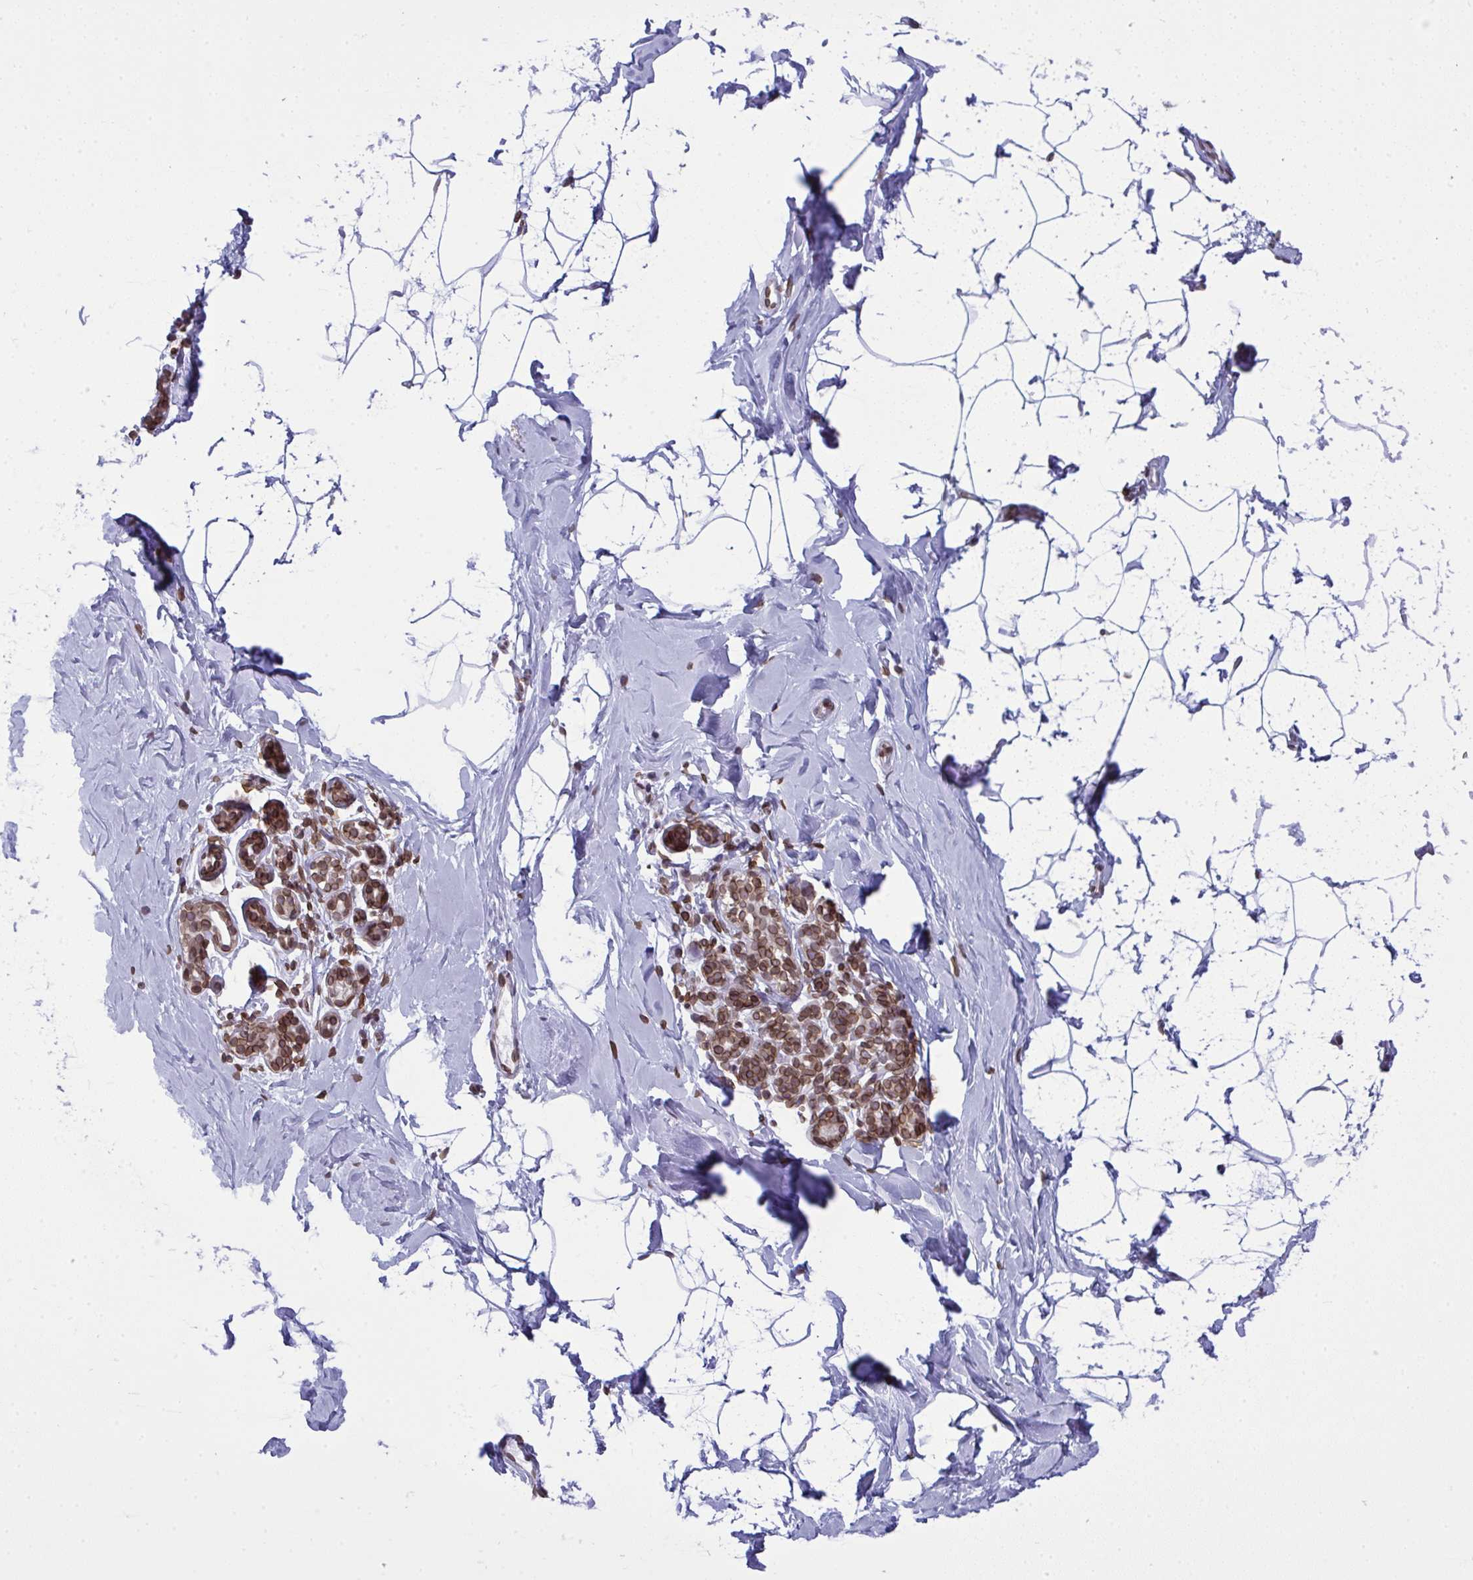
{"staining": {"intensity": "negative", "quantity": "none", "location": "none"}, "tissue": "breast", "cell_type": "Adipocytes", "image_type": "normal", "snomed": [{"axis": "morphology", "description": "Normal tissue, NOS"}, {"axis": "topography", "description": "Breast"}], "caption": "High power microscopy micrograph of an IHC histopathology image of normal breast, revealing no significant positivity in adipocytes.", "gene": "LMNB2", "patient": {"sex": "female", "age": 32}}